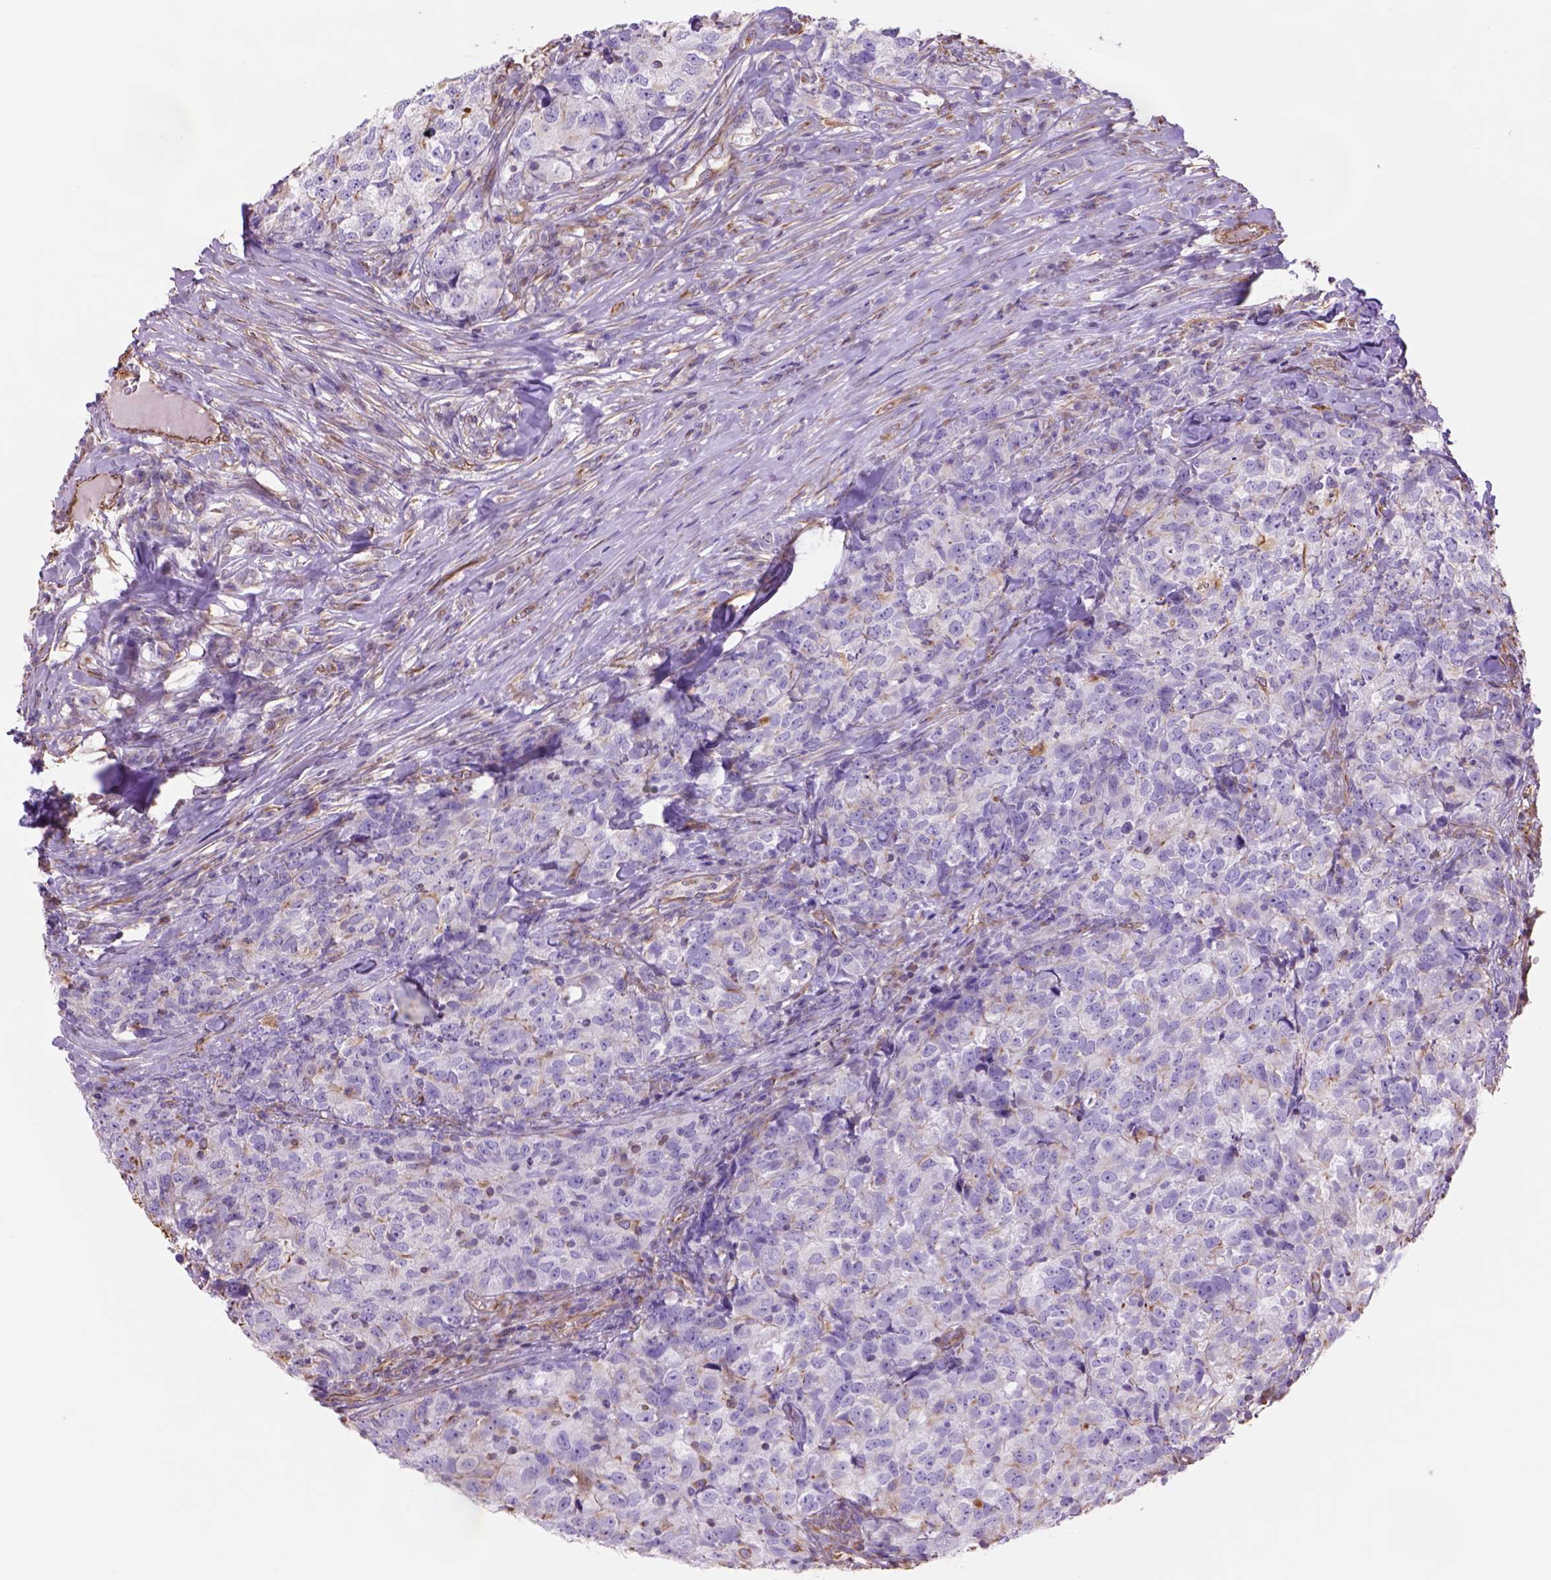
{"staining": {"intensity": "negative", "quantity": "none", "location": "none"}, "tissue": "breast cancer", "cell_type": "Tumor cells", "image_type": "cancer", "snomed": [{"axis": "morphology", "description": "Duct carcinoma"}, {"axis": "topography", "description": "Breast"}], "caption": "Immunohistochemistry of human breast intraductal carcinoma shows no positivity in tumor cells.", "gene": "ZZZ3", "patient": {"sex": "female", "age": 30}}